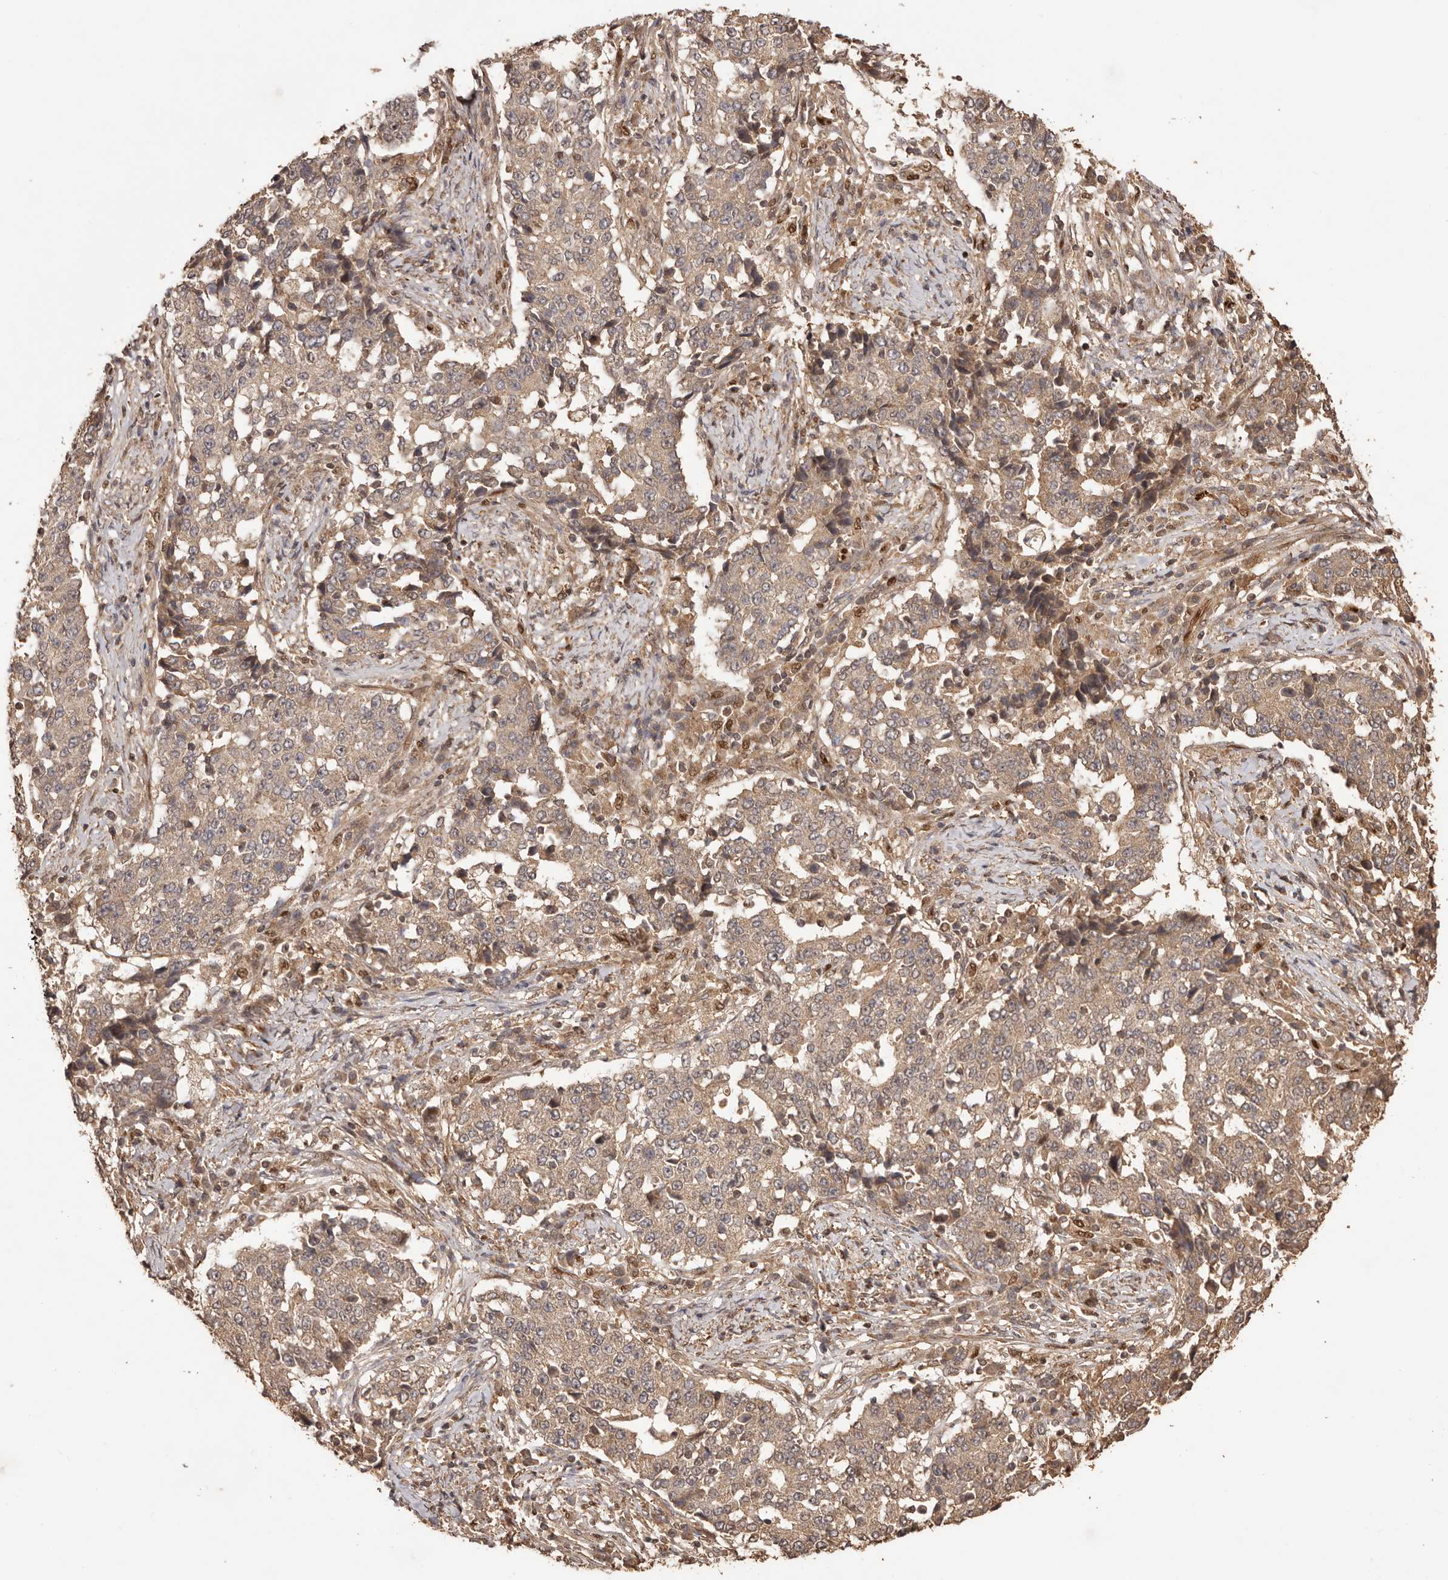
{"staining": {"intensity": "weak", "quantity": ">75%", "location": "cytoplasmic/membranous"}, "tissue": "stomach cancer", "cell_type": "Tumor cells", "image_type": "cancer", "snomed": [{"axis": "morphology", "description": "Adenocarcinoma, NOS"}, {"axis": "topography", "description": "Stomach"}], "caption": "This micrograph exhibits stomach cancer (adenocarcinoma) stained with immunohistochemistry (IHC) to label a protein in brown. The cytoplasmic/membranous of tumor cells show weak positivity for the protein. Nuclei are counter-stained blue.", "gene": "UBR2", "patient": {"sex": "male", "age": 59}}